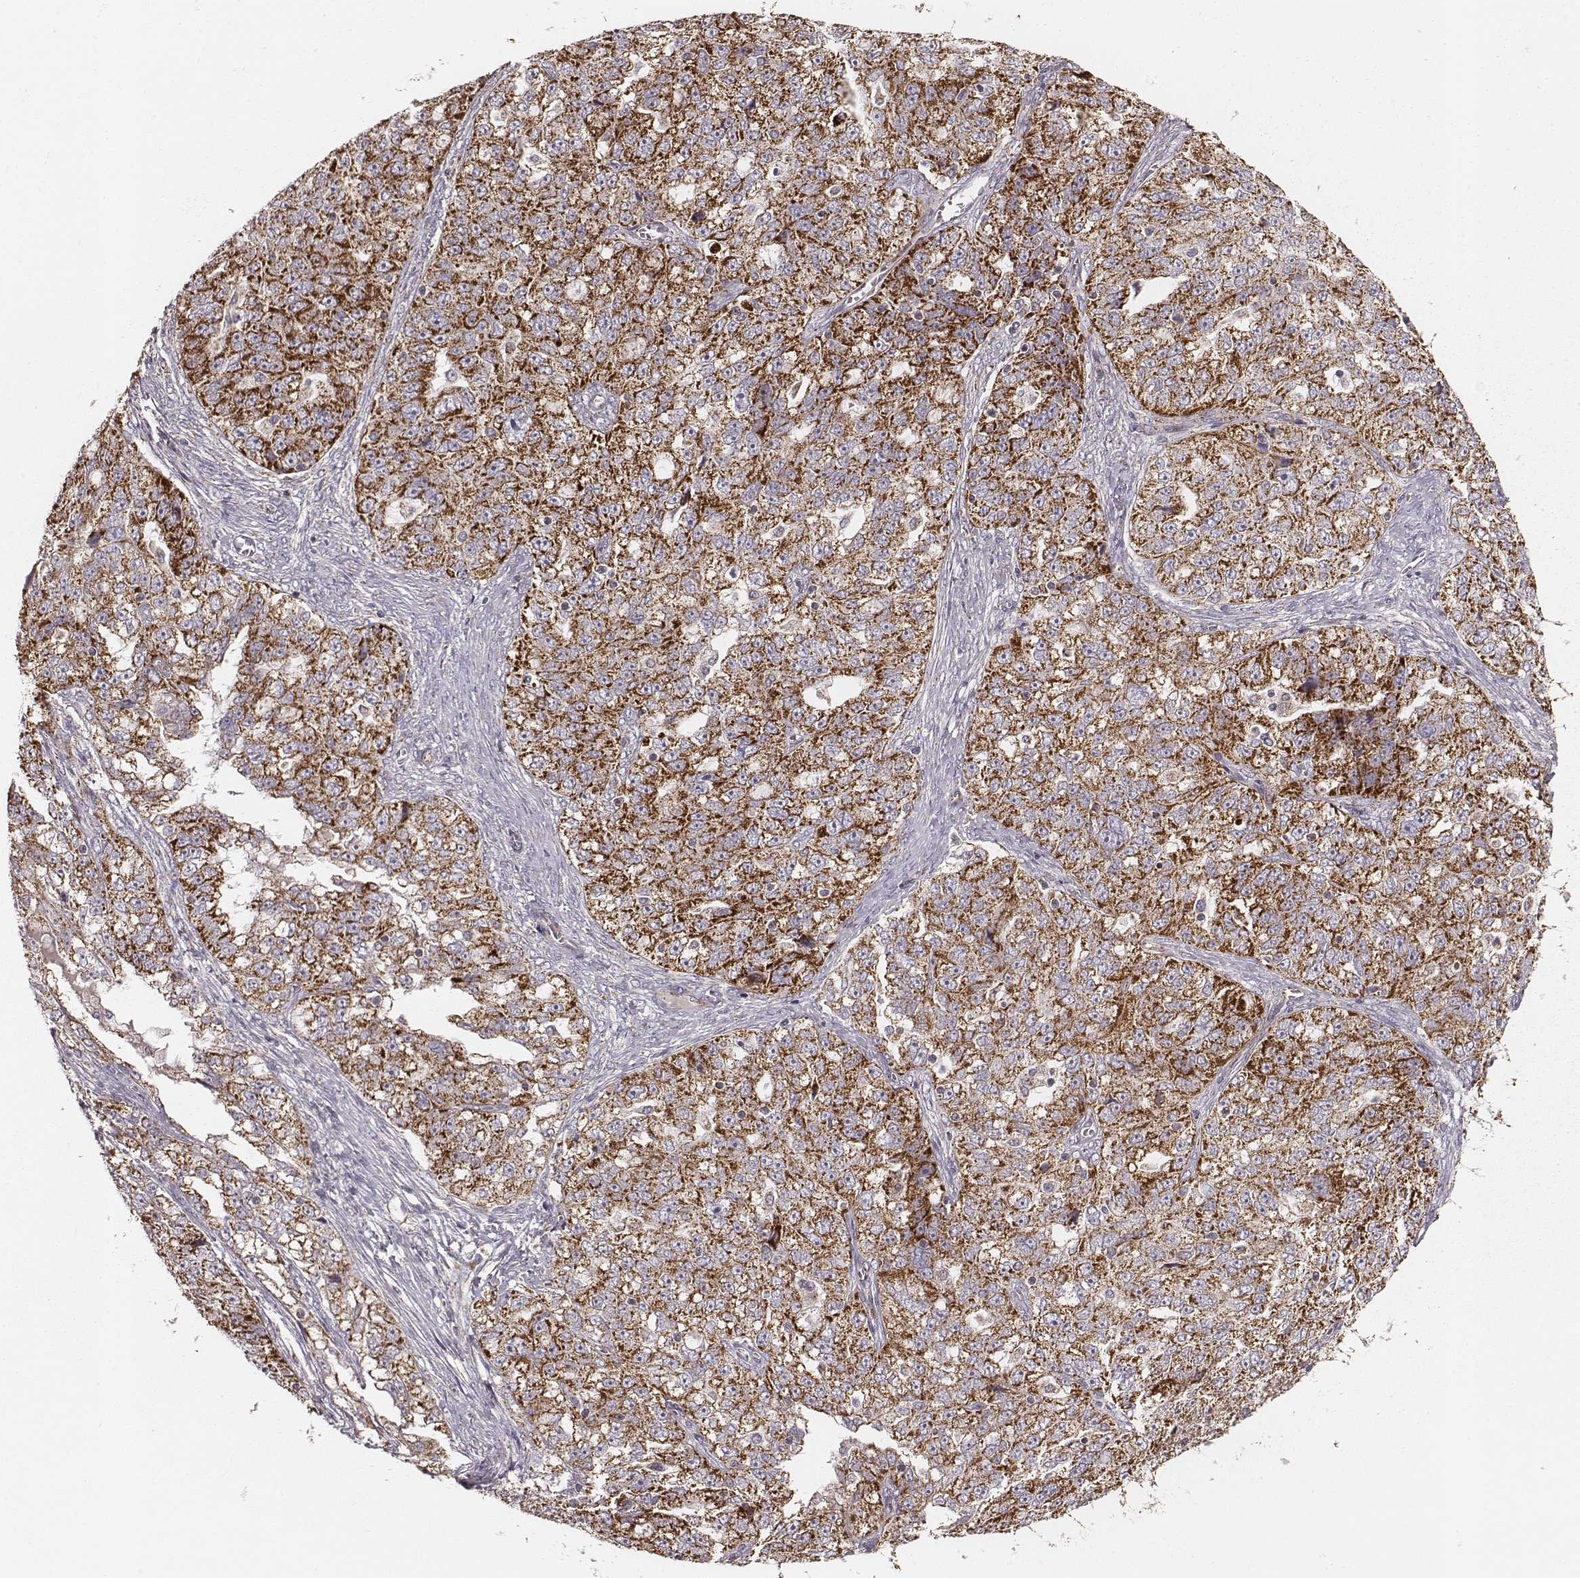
{"staining": {"intensity": "strong", "quantity": ">75%", "location": "cytoplasmic/membranous"}, "tissue": "ovarian cancer", "cell_type": "Tumor cells", "image_type": "cancer", "snomed": [{"axis": "morphology", "description": "Cystadenocarcinoma, serous, NOS"}, {"axis": "topography", "description": "Ovary"}], "caption": "Strong cytoplasmic/membranous expression is identified in about >75% of tumor cells in ovarian cancer.", "gene": "TUFM", "patient": {"sex": "female", "age": 51}}